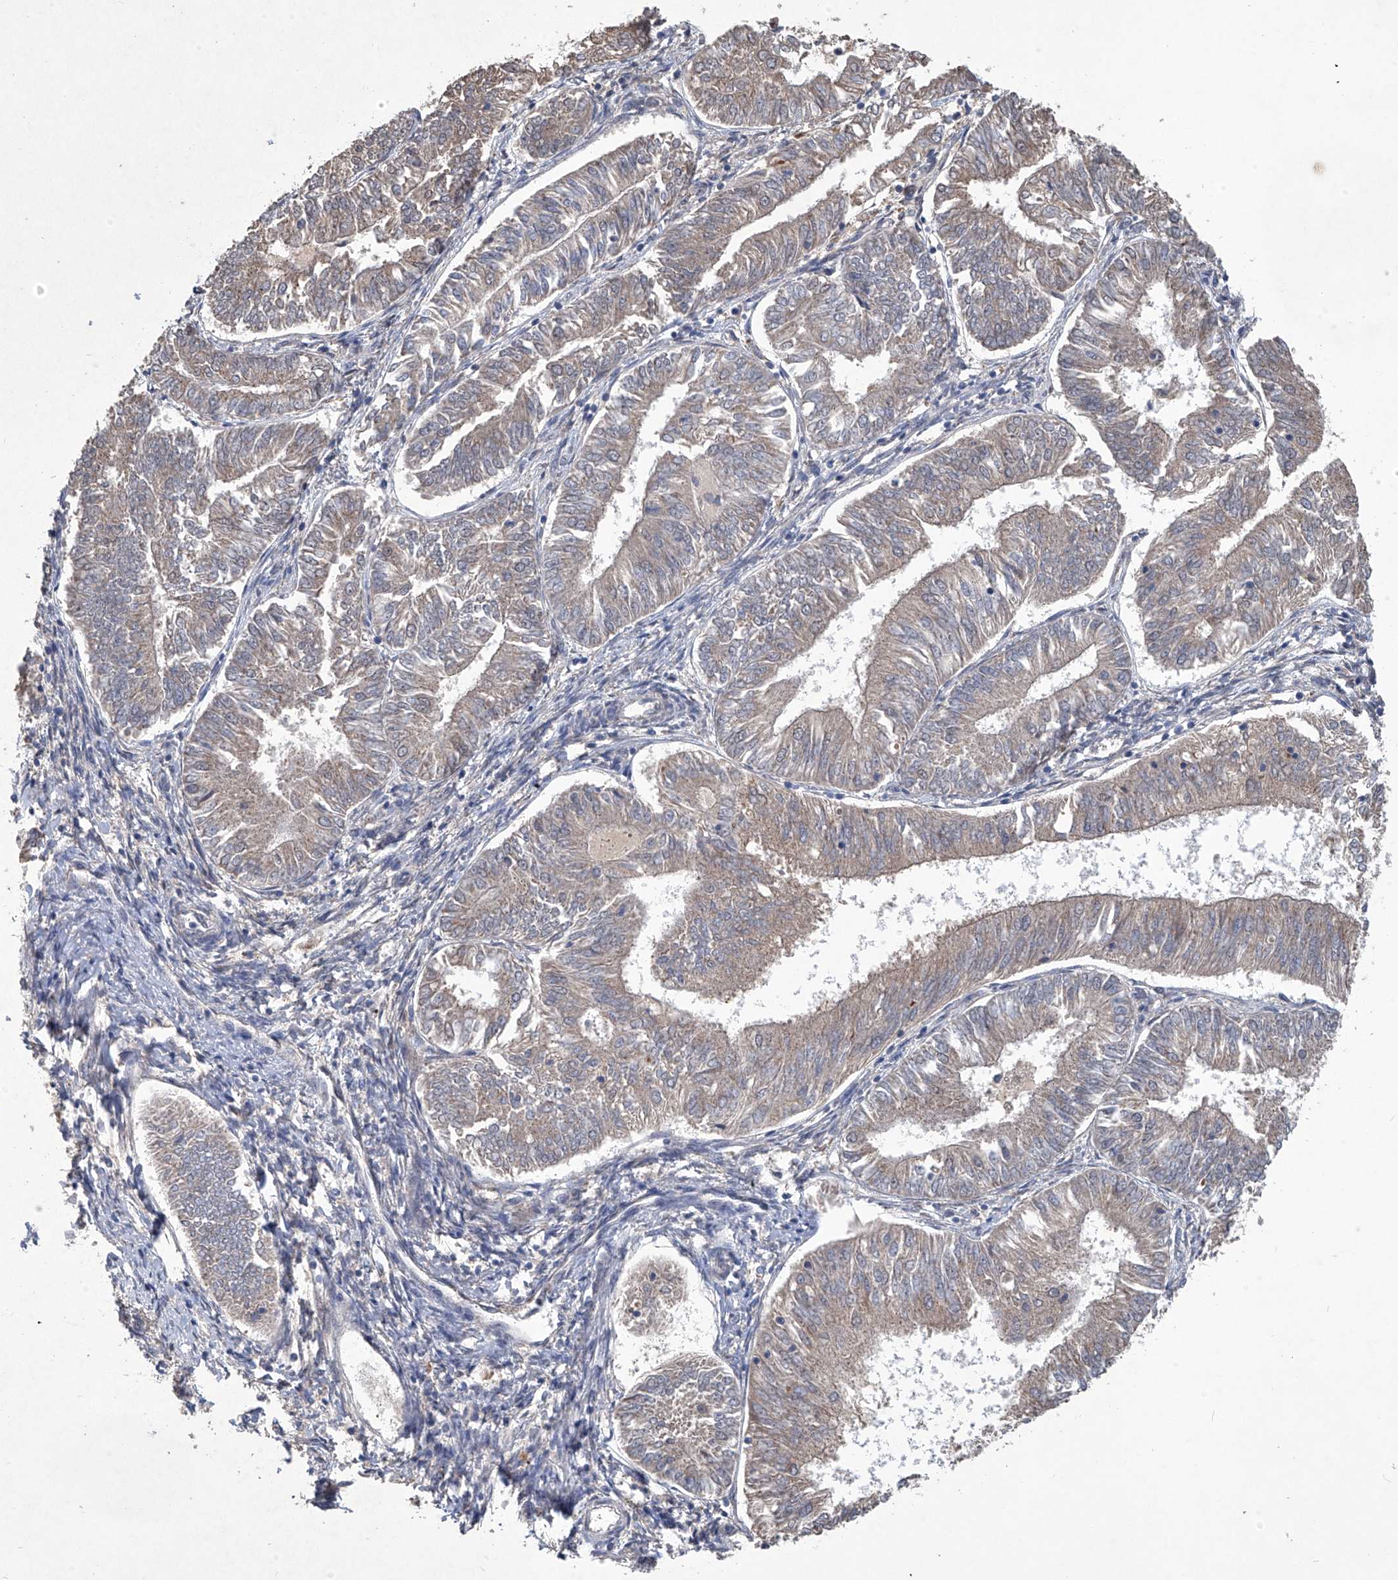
{"staining": {"intensity": "weak", "quantity": ">75%", "location": "cytoplasmic/membranous"}, "tissue": "endometrial cancer", "cell_type": "Tumor cells", "image_type": "cancer", "snomed": [{"axis": "morphology", "description": "Adenocarcinoma, NOS"}, {"axis": "topography", "description": "Endometrium"}], "caption": "Immunohistochemistry (IHC) staining of endometrial cancer, which exhibits low levels of weak cytoplasmic/membranous positivity in approximately >75% of tumor cells indicating weak cytoplasmic/membranous protein positivity. The staining was performed using DAB (3,3'-diaminobenzidine) (brown) for protein detection and nuclei were counterstained in hematoxylin (blue).", "gene": "PCSK5", "patient": {"sex": "female", "age": 58}}